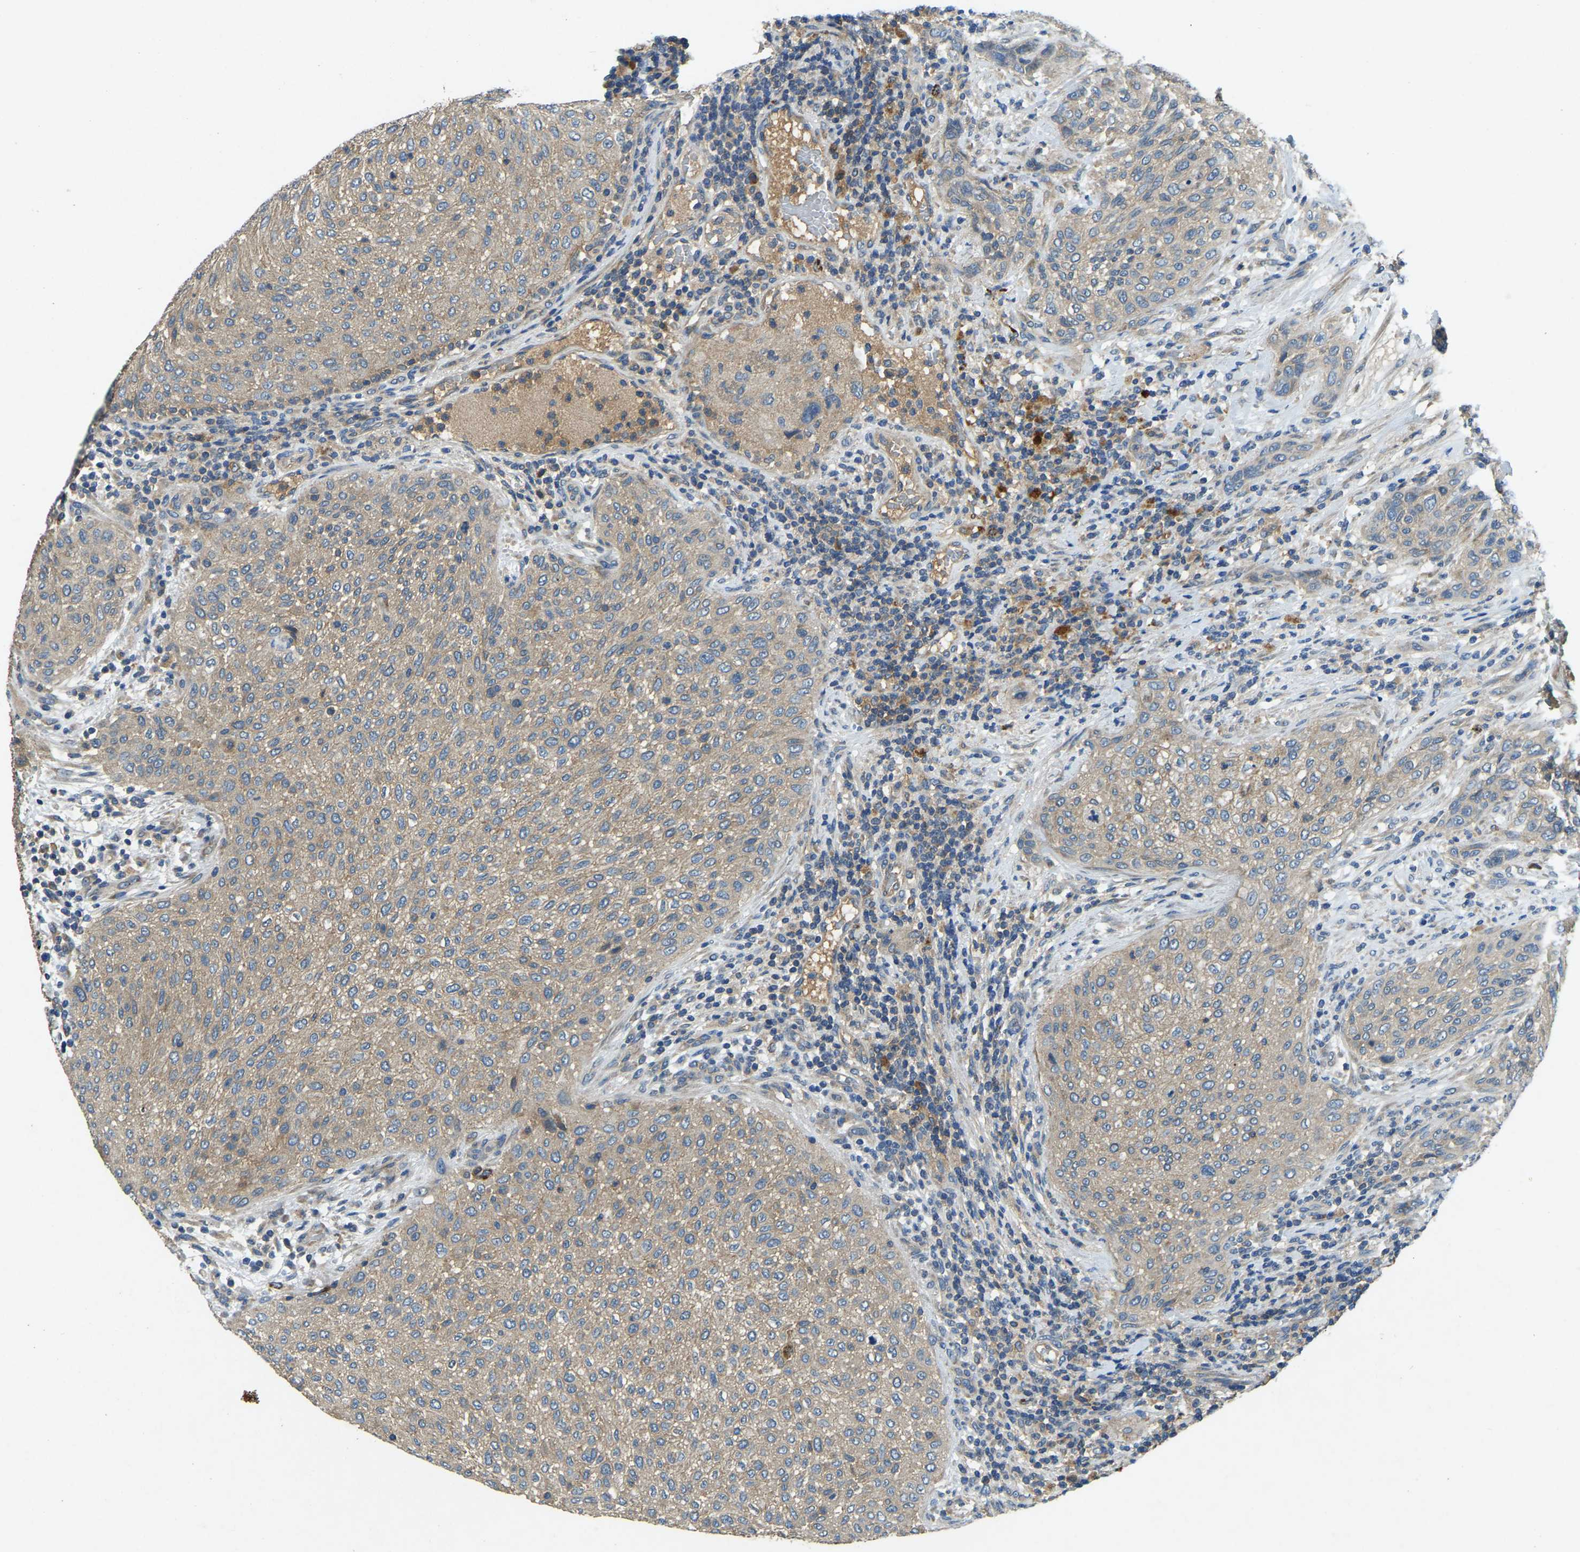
{"staining": {"intensity": "weak", "quantity": ">75%", "location": "cytoplasmic/membranous"}, "tissue": "urothelial cancer", "cell_type": "Tumor cells", "image_type": "cancer", "snomed": [{"axis": "morphology", "description": "Urothelial carcinoma, Low grade"}, {"axis": "morphology", "description": "Urothelial carcinoma, High grade"}, {"axis": "topography", "description": "Urinary bladder"}], "caption": "The image shows immunohistochemical staining of urothelial cancer. There is weak cytoplasmic/membranous expression is appreciated in about >75% of tumor cells.", "gene": "ATP8B1", "patient": {"sex": "male", "age": 35}}